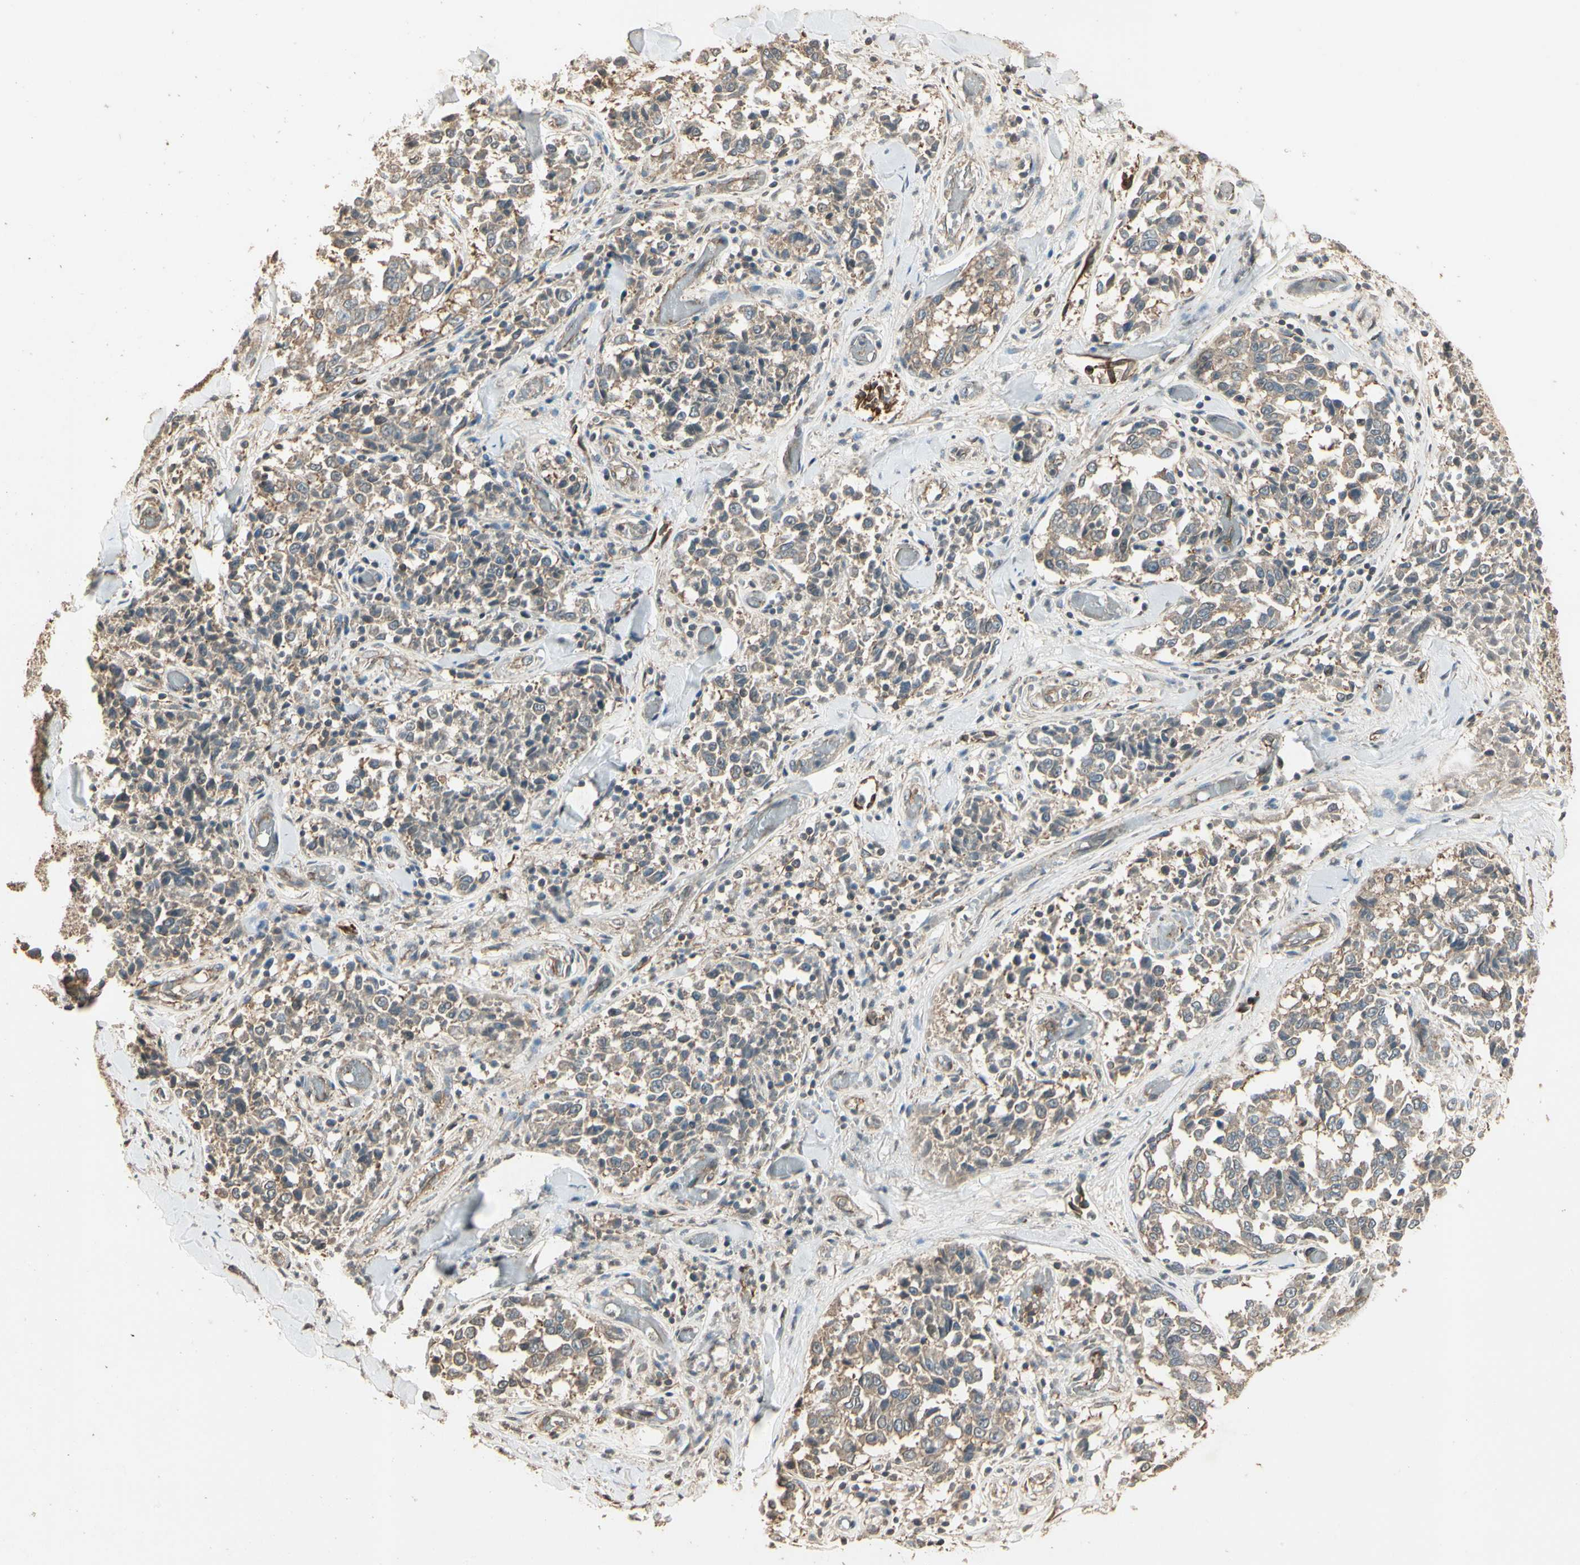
{"staining": {"intensity": "weak", "quantity": "25%-75%", "location": "cytoplasmic/membranous"}, "tissue": "melanoma", "cell_type": "Tumor cells", "image_type": "cancer", "snomed": [{"axis": "morphology", "description": "Malignant melanoma, NOS"}, {"axis": "topography", "description": "Skin"}], "caption": "A brown stain shows weak cytoplasmic/membranous positivity of a protein in human malignant melanoma tumor cells.", "gene": "RNF180", "patient": {"sex": "female", "age": 64}}